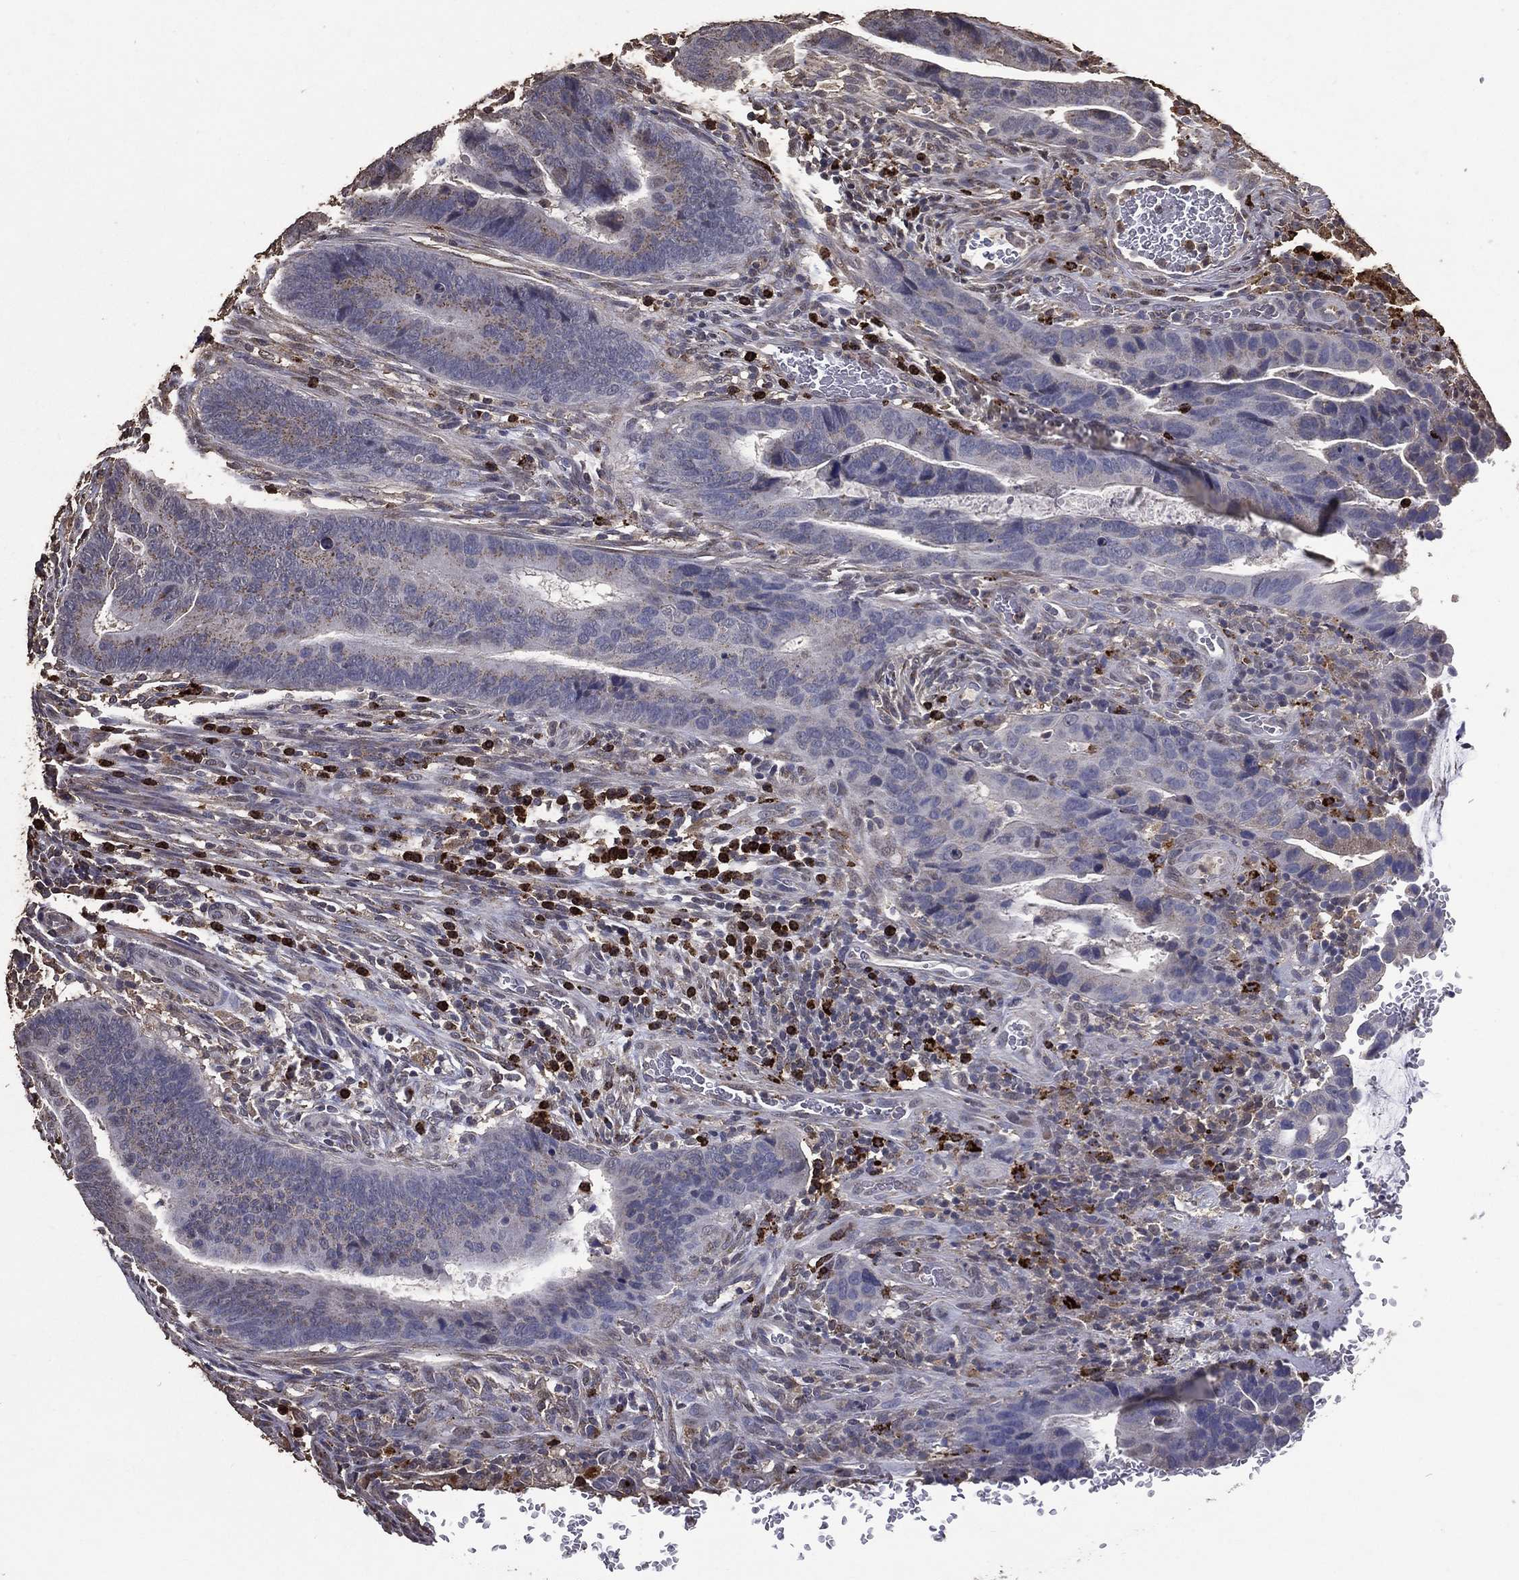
{"staining": {"intensity": "negative", "quantity": "none", "location": "none"}, "tissue": "colorectal cancer", "cell_type": "Tumor cells", "image_type": "cancer", "snomed": [{"axis": "morphology", "description": "Adenocarcinoma, NOS"}, {"axis": "topography", "description": "Colon"}], "caption": "Immunohistochemistry (IHC) of human adenocarcinoma (colorectal) shows no staining in tumor cells.", "gene": "GPR183", "patient": {"sex": "female", "age": 56}}